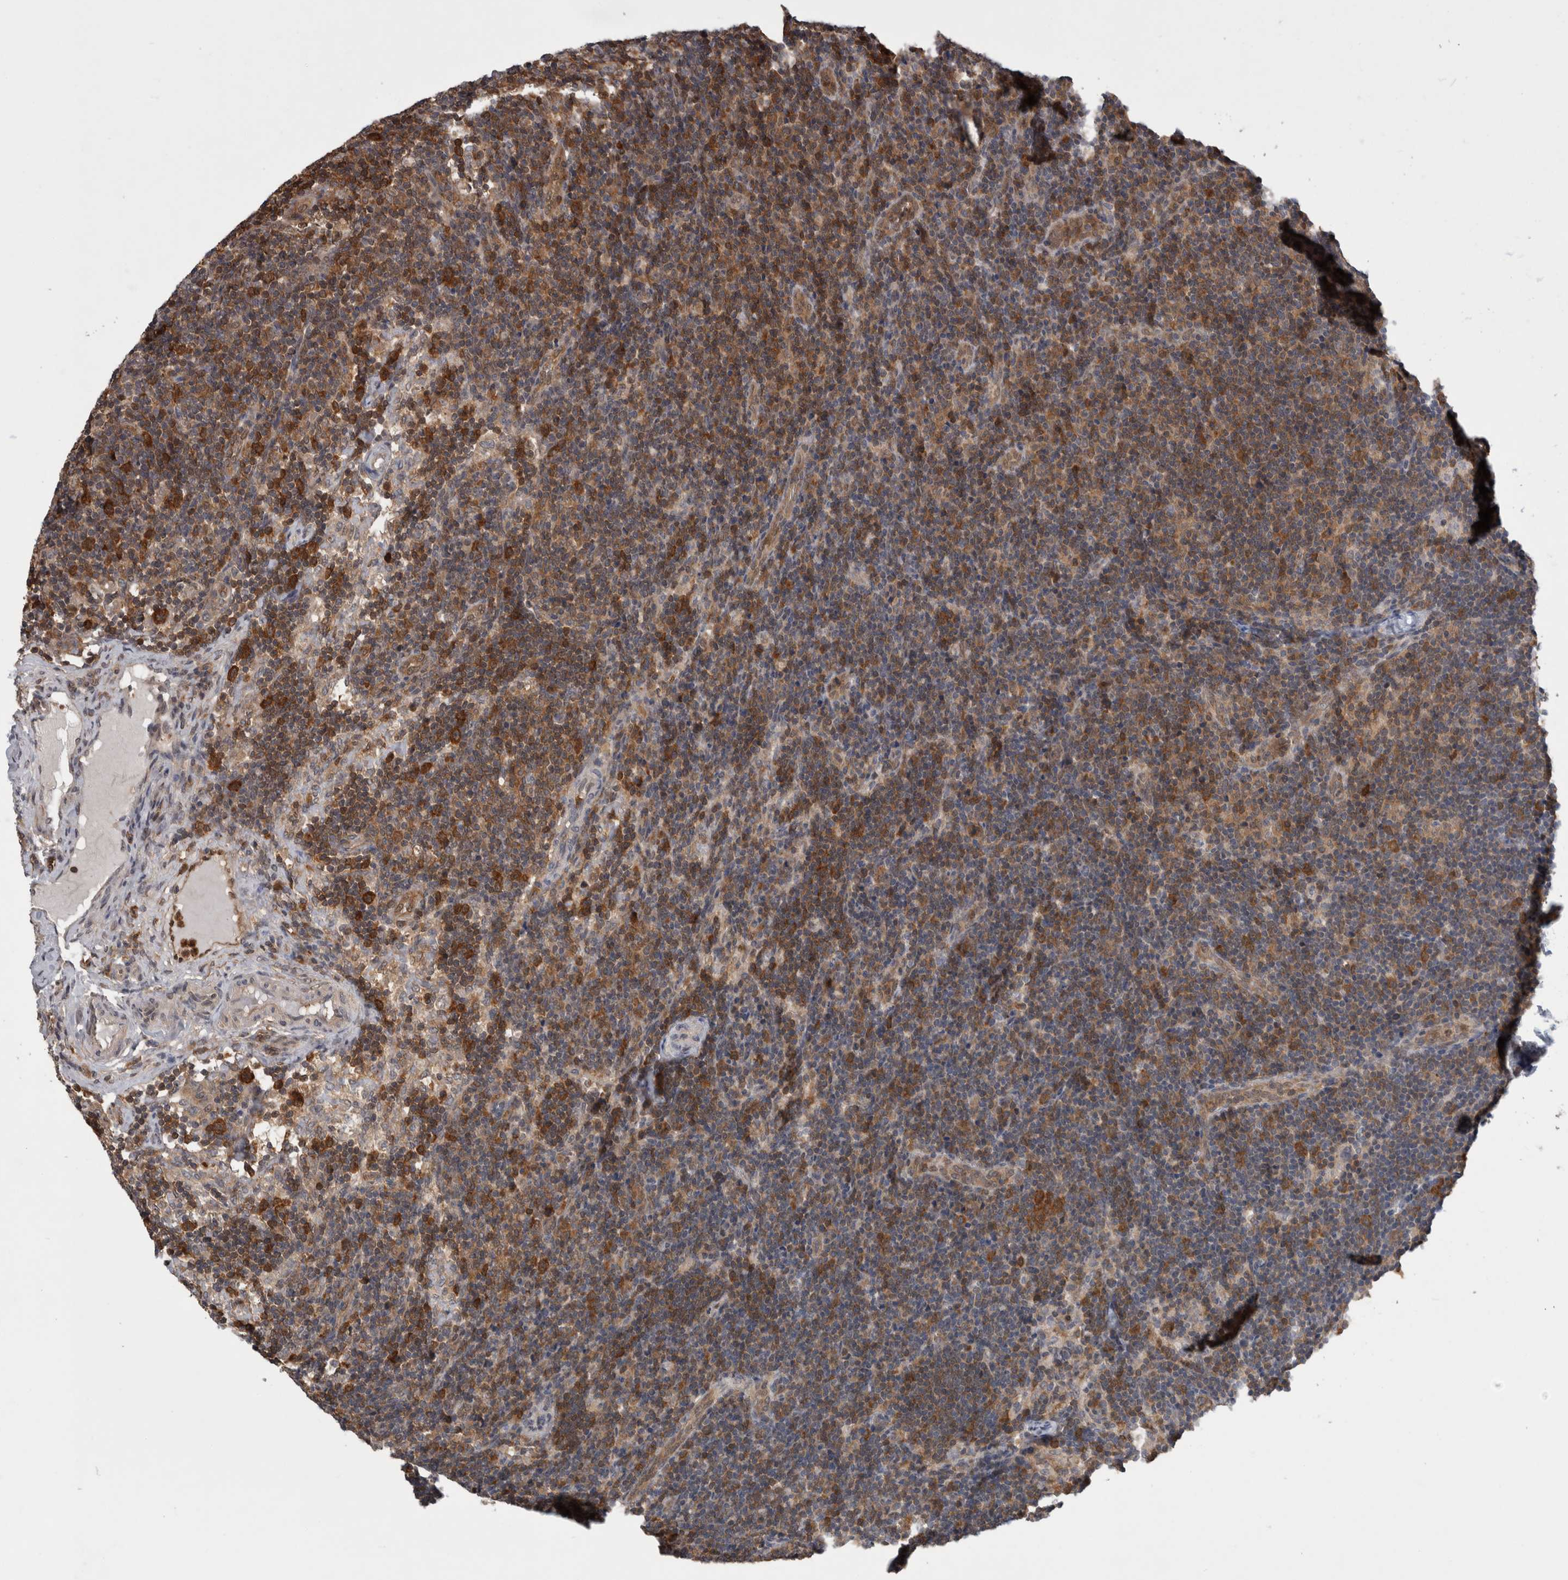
{"staining": {"intensity": "strong", "quantity": ">75%", "location": "cytoplasmic/membranous"}, "tissue": "lymph node", "cell_type": "Germinal center cells", "image_type": "normal", "snomed": [{"axis": "morphology", "description": "Normal tissue, NOS"}, {"axis": "topography", "description": "Lymph node"}], "caption": "Protein analysis of benign lymph node reveals strong cytoplasmic/membranous expression in approximately >75% of germinal center cells.", "gene": "ASTN2", "patient": {"sex": "female", "age": 22}}